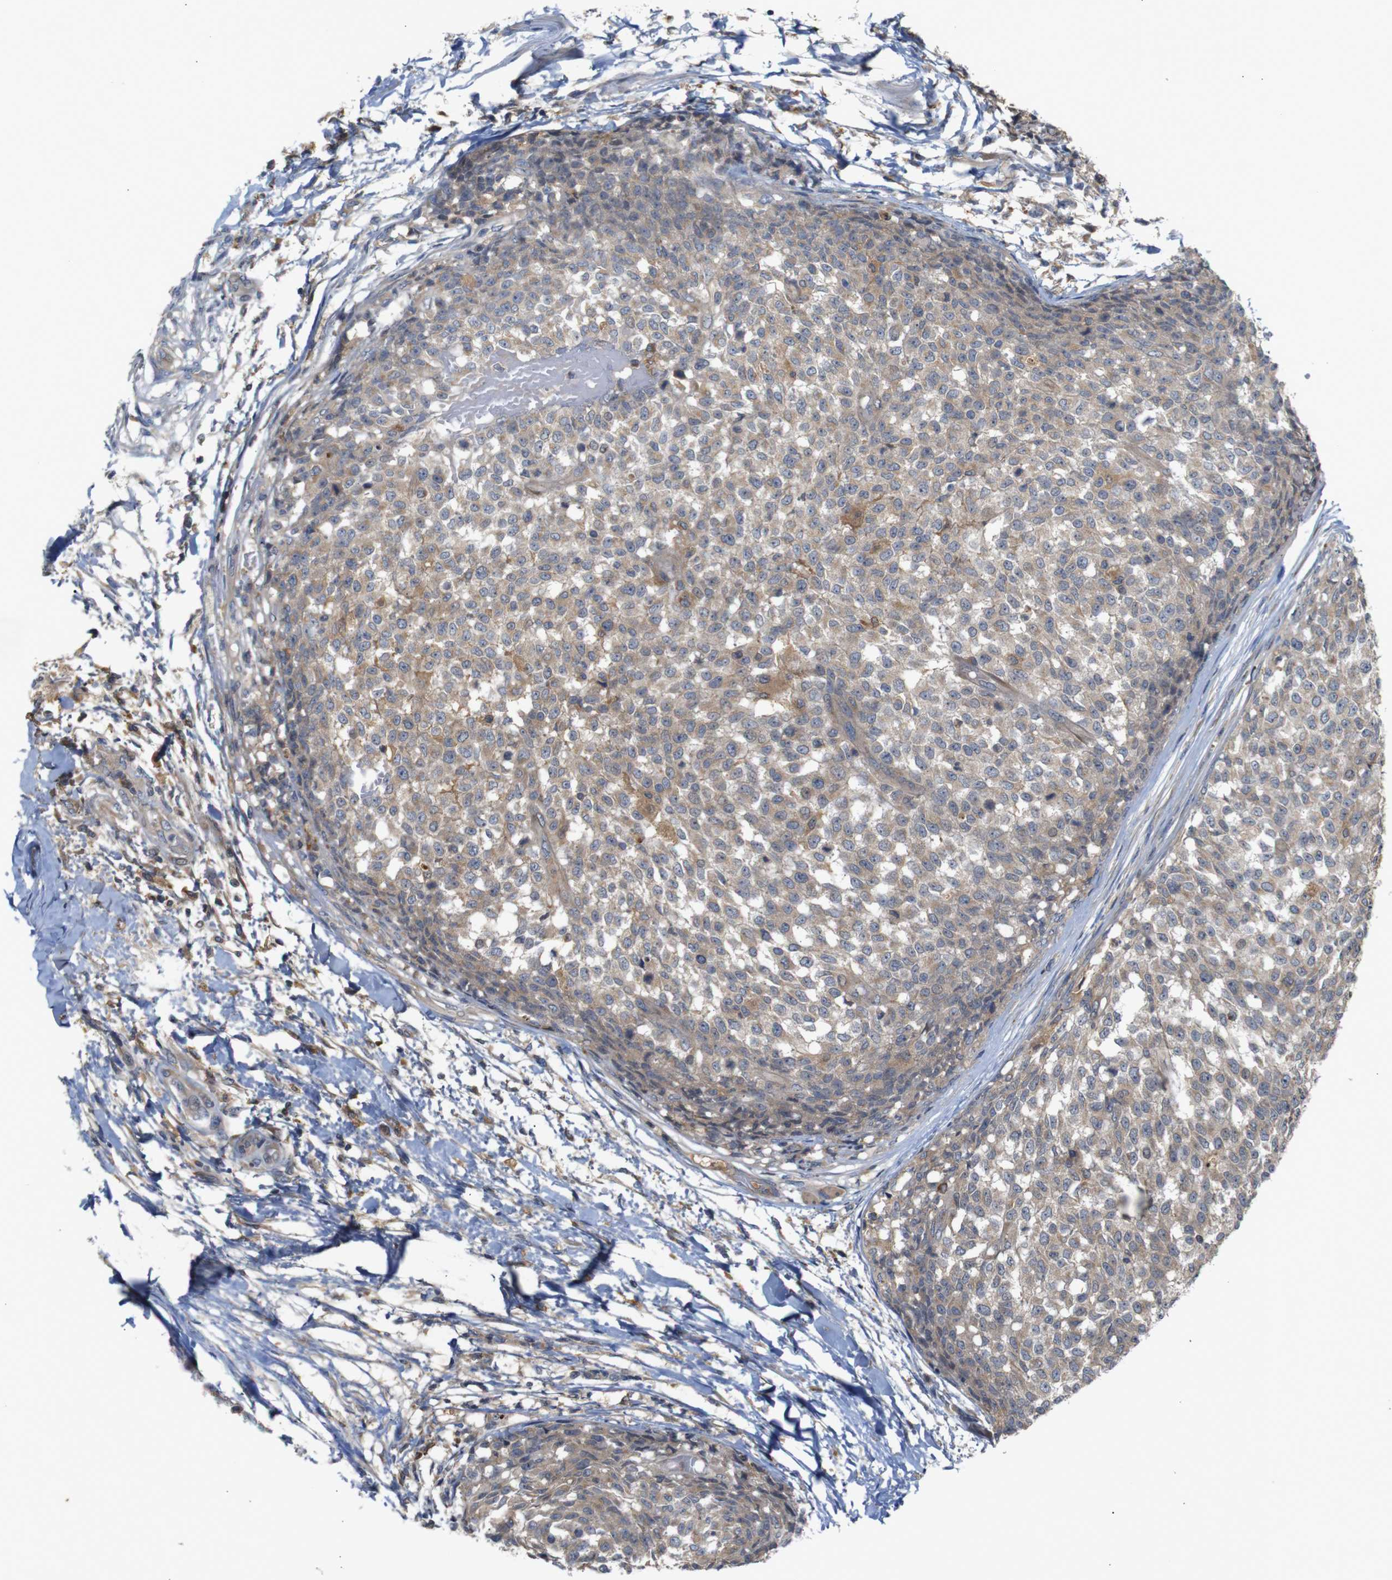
{"staining": {"intensity": "weak", "quantity": ">75%", "location": "cytoplasmic/membranous"}, "tissue": "testis cancer", "cell_type": "Tumor cells", "image_type": "cancer", "snomed": [{"axis": "morphology", "description": "Seminoma, NOS"}, {"axis": "topography", "description": "Testis"}], "caption": "There is low levels of weak cytoplasmic/membranous positivity in tumor cells of testis seminoma, as demonstrated by immunohistochemical staining (brown color).", "gene": "PTPN1", "patient": {"sex": "male", "age": 59}}